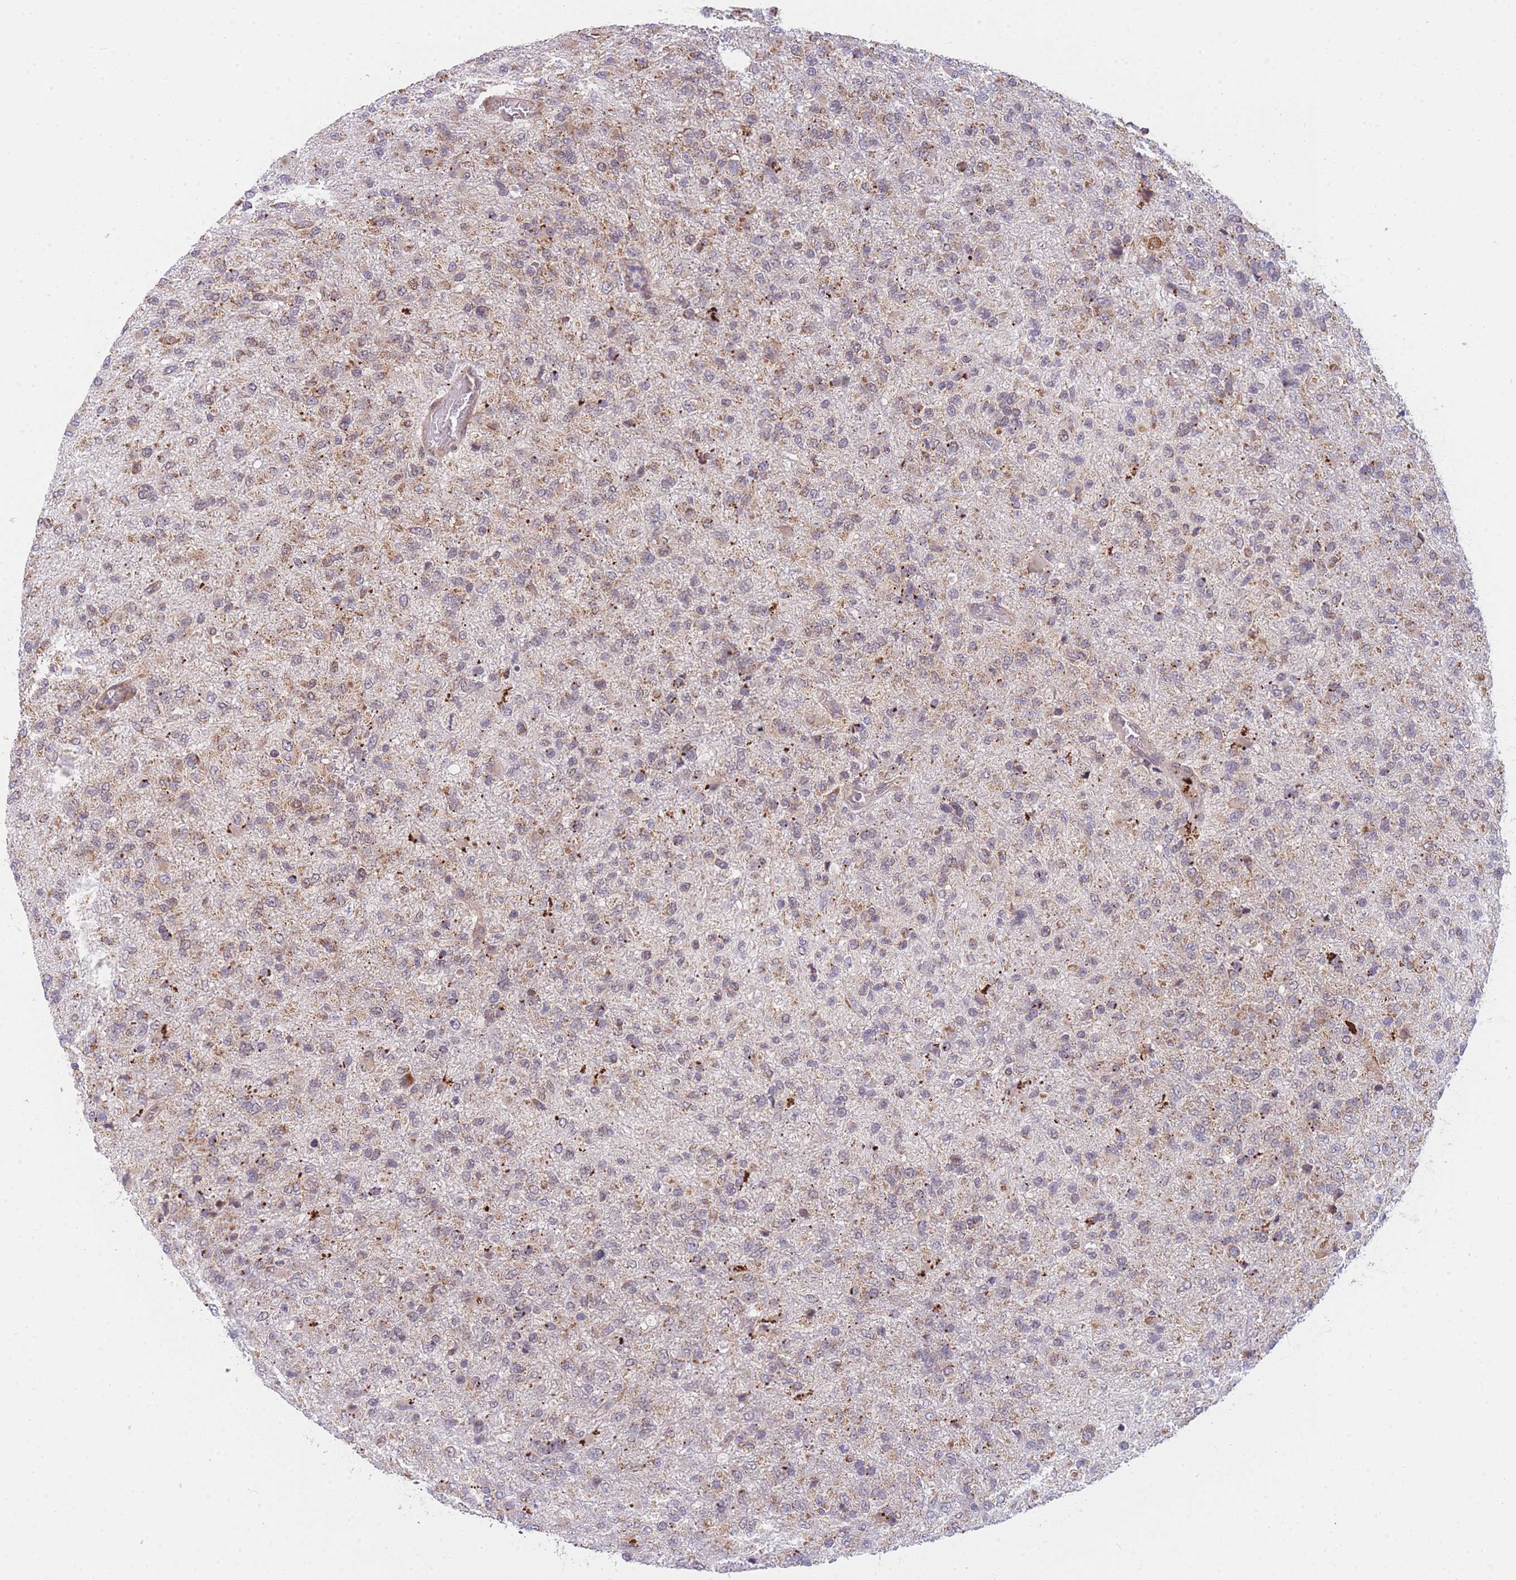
{"staining": {"intensity": "weak", "quantity": "25%-75%", "location": "cytoplasmic/membranous"}, "tissue": "glioma", "cell_type": "Tumor cells", "image_type": "cancer", "snomed": [{"axis": "morphology", "description": "Glioma, malignant, High grade"}, {"axis": "topography", "description": "Brain"}], "caption": "Protein expression analysis of glioma demonstrates weak cytoplasmic/membranous expression in about 25%-75% of tumor cells.", "gene": "MRPL23", "patient": {"sex": "female", "age": 74}}